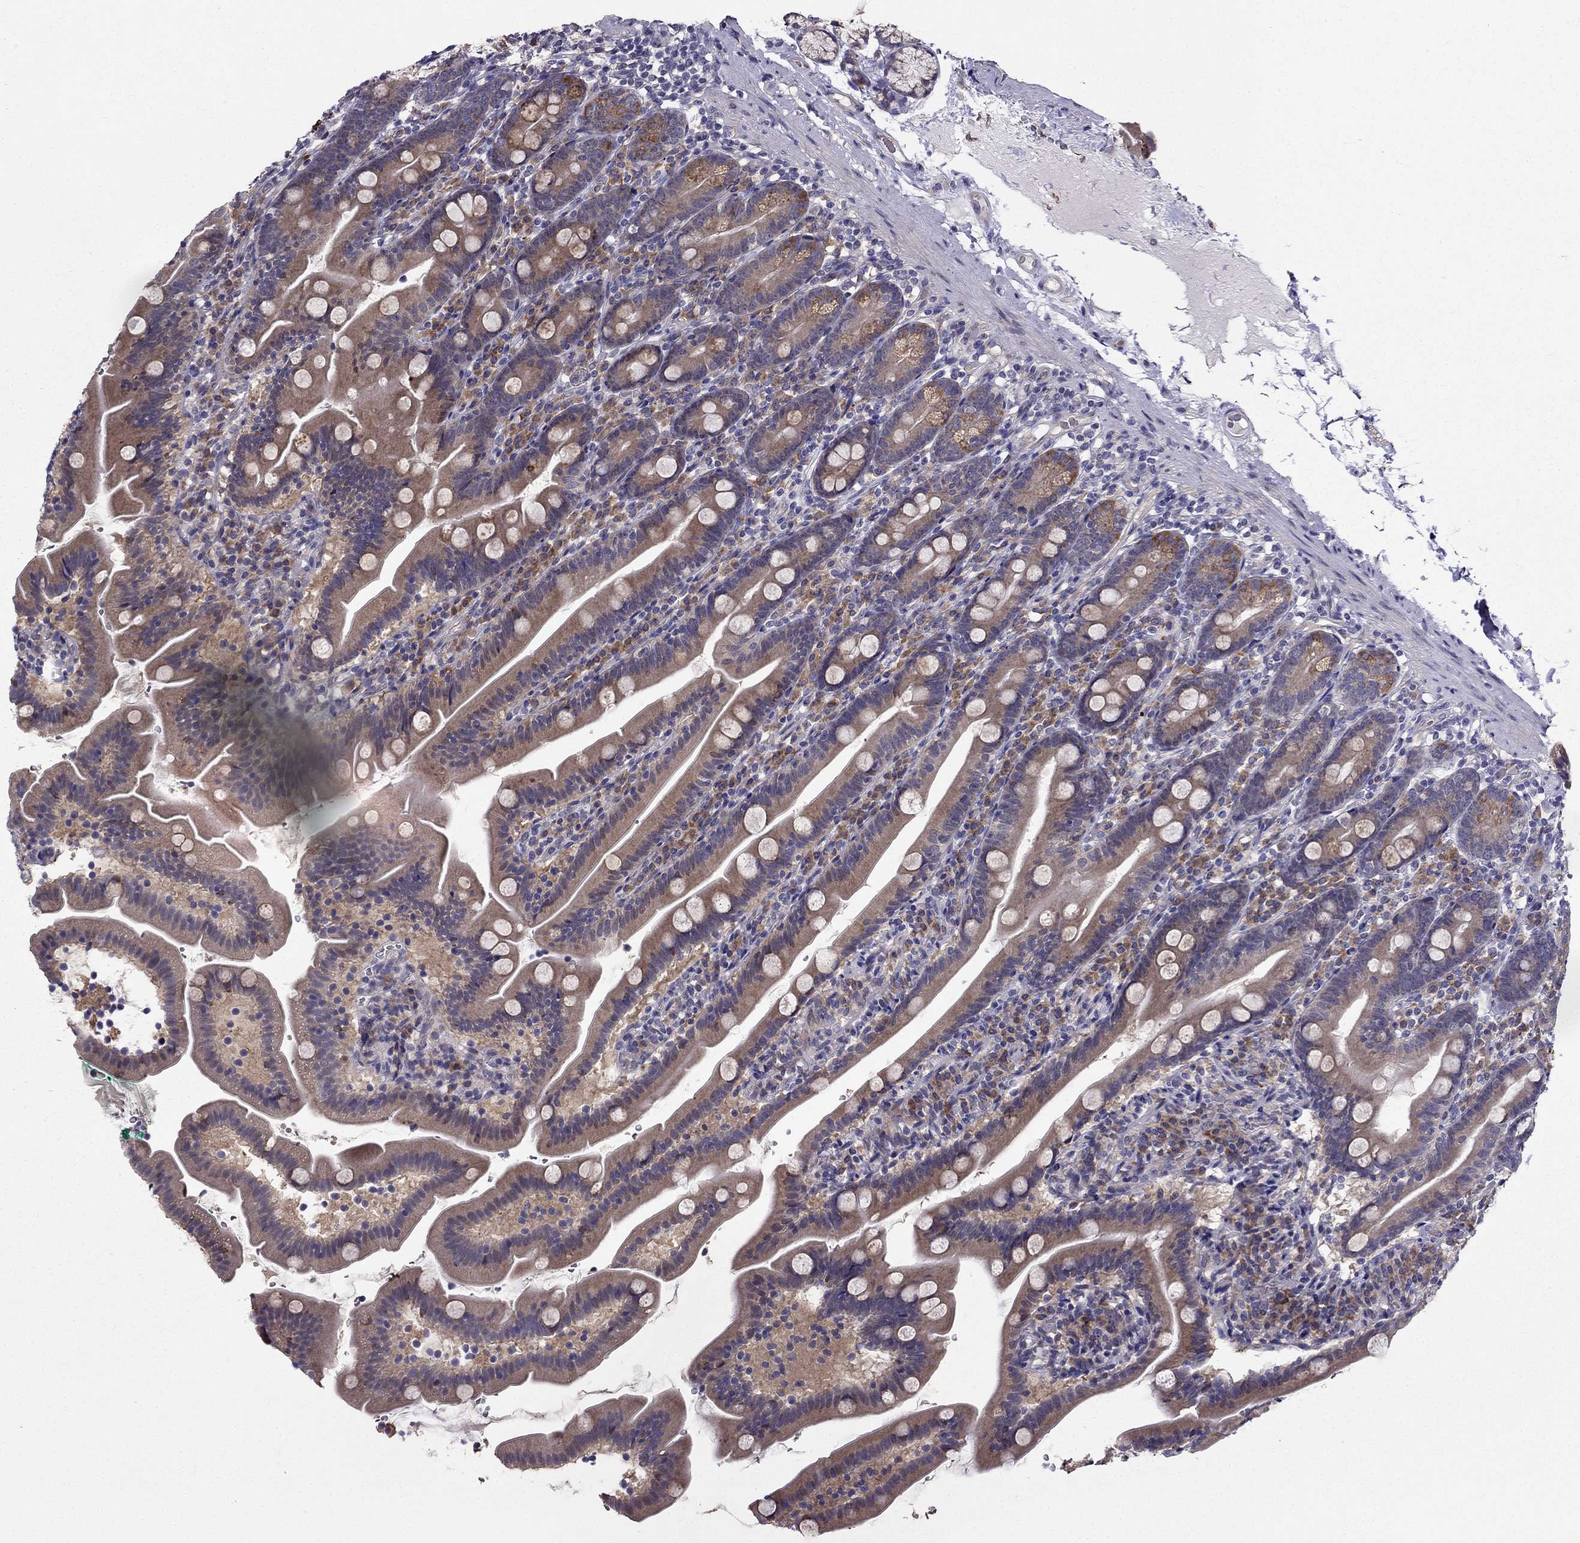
{"staining": {"intensity": "moderate", "quantity": "<25%", "location": "cytoplasmic/membranous"}, "tissue": "duodenum", "cell_type": "Glandular cells", "image_type": "normal", "snomed": [{"axis": "morphology", "description": "Normal tissue, NOS"}, {"axis": "topography", "description": "Duodenum"}], "caption": "Moderate cytoplasmic/membranous positivity is appreciated in about <25% of glandular cells in unremarkable duodenum.", "gene": "ARHGEF28", "patient": {"sex": "female", "age": 67}}